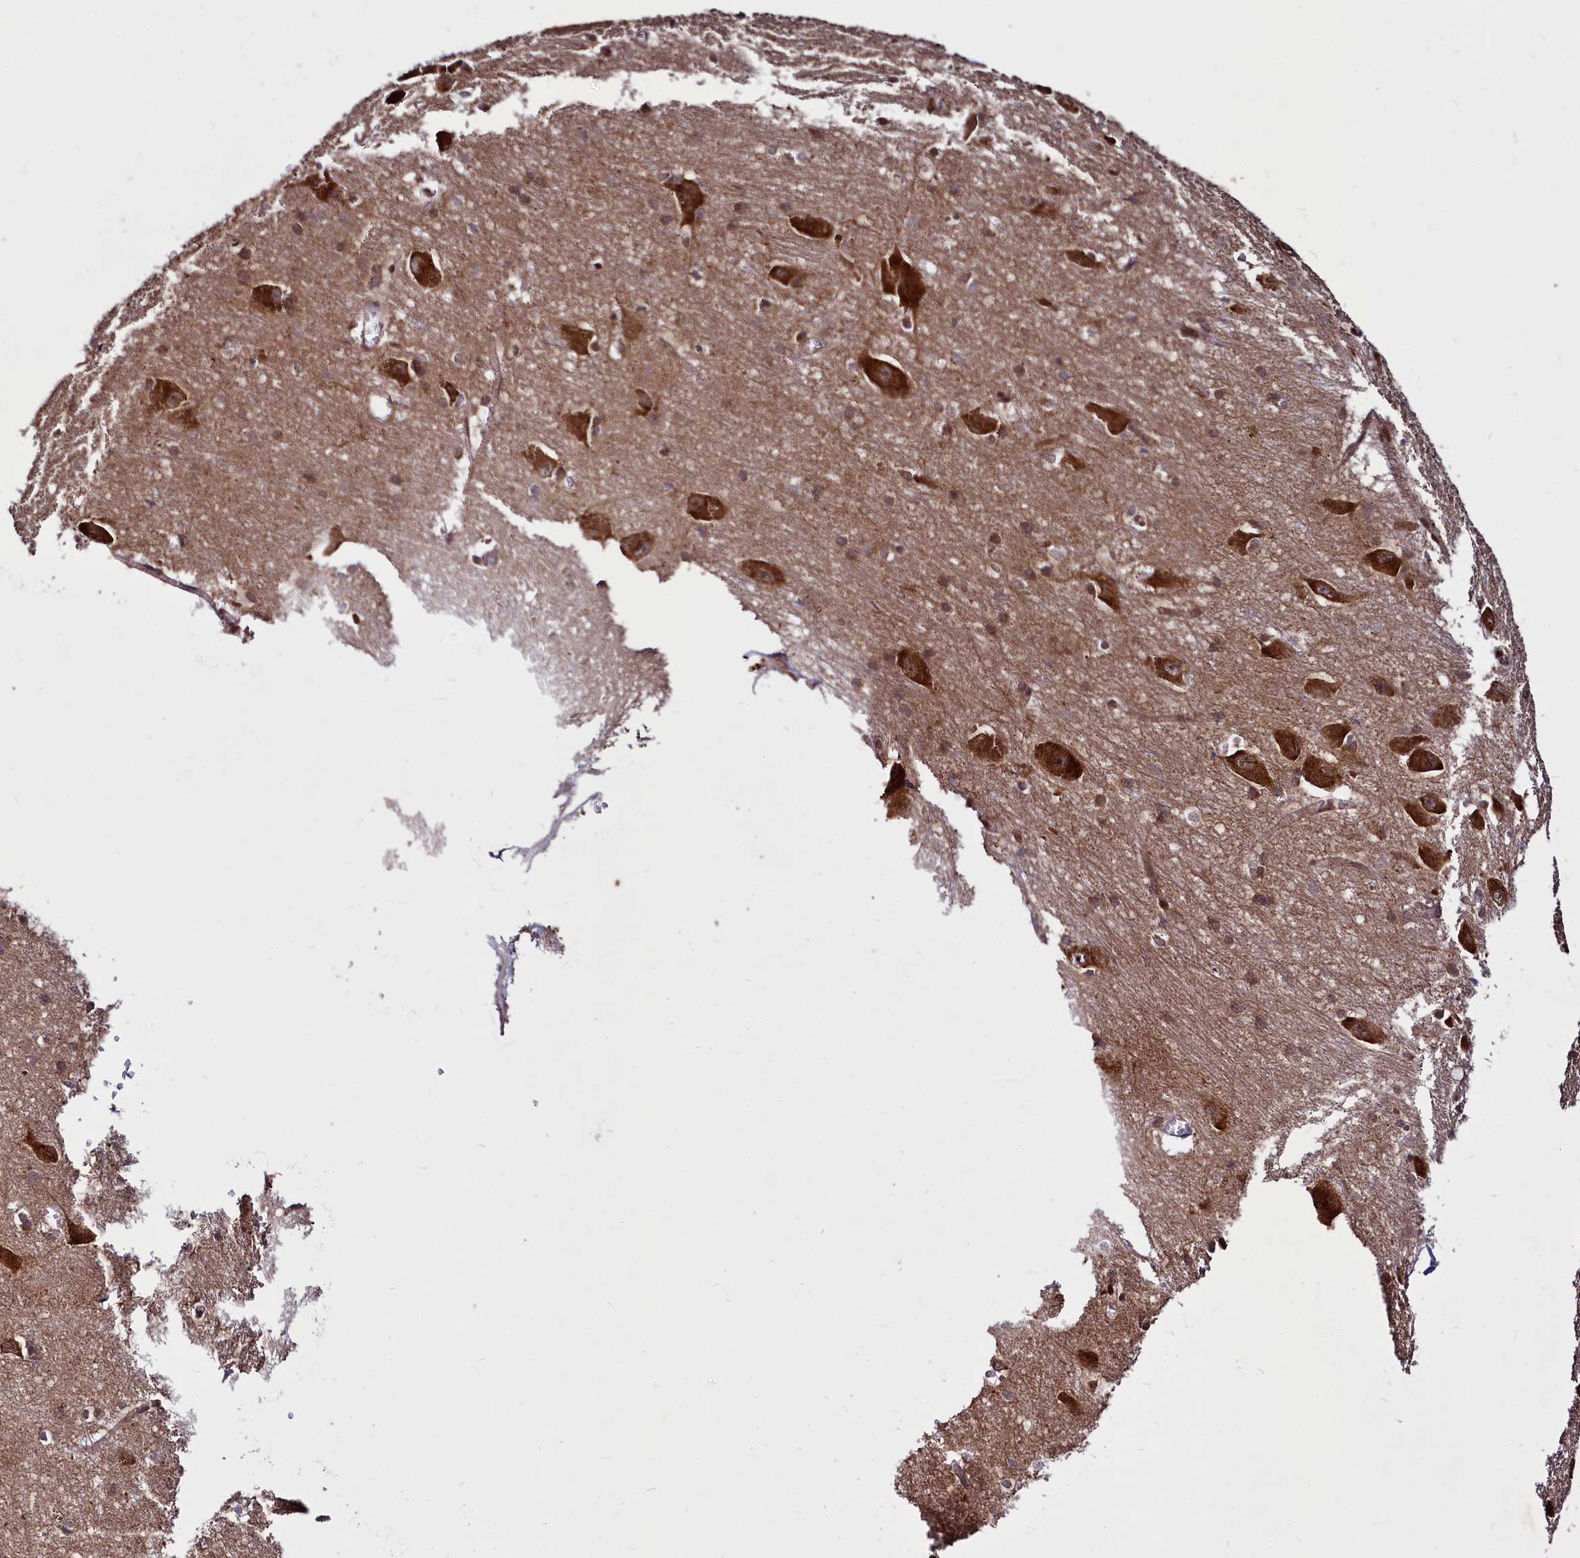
{"staining": {"intensity": "moderate", "quantity": "25%-75%", "location": "cytoplasmic/membranous"}, "tissue": "caudate", "cell_type": "Glial cells", "image_type": "normal", "snomed": [{"axis": "morphology", "description": "Normal tissue, NOS"}, {"axis": "topography", "description": "Lateral ventricle wall"}], "caption": "Brown immunohistochemical staining in unremarkable human caudate reveals moderate cytoplasmic/membranous expression in about 25%-75% of glial cells. The staining was performed using DAB (3,3'-diaminobenzidine), with brown indicating positive protein expression. Nuclei are stained blue with hematoxylin.", "gene": "DCP1B", "patient": {"sex": "male", "age": 37}}